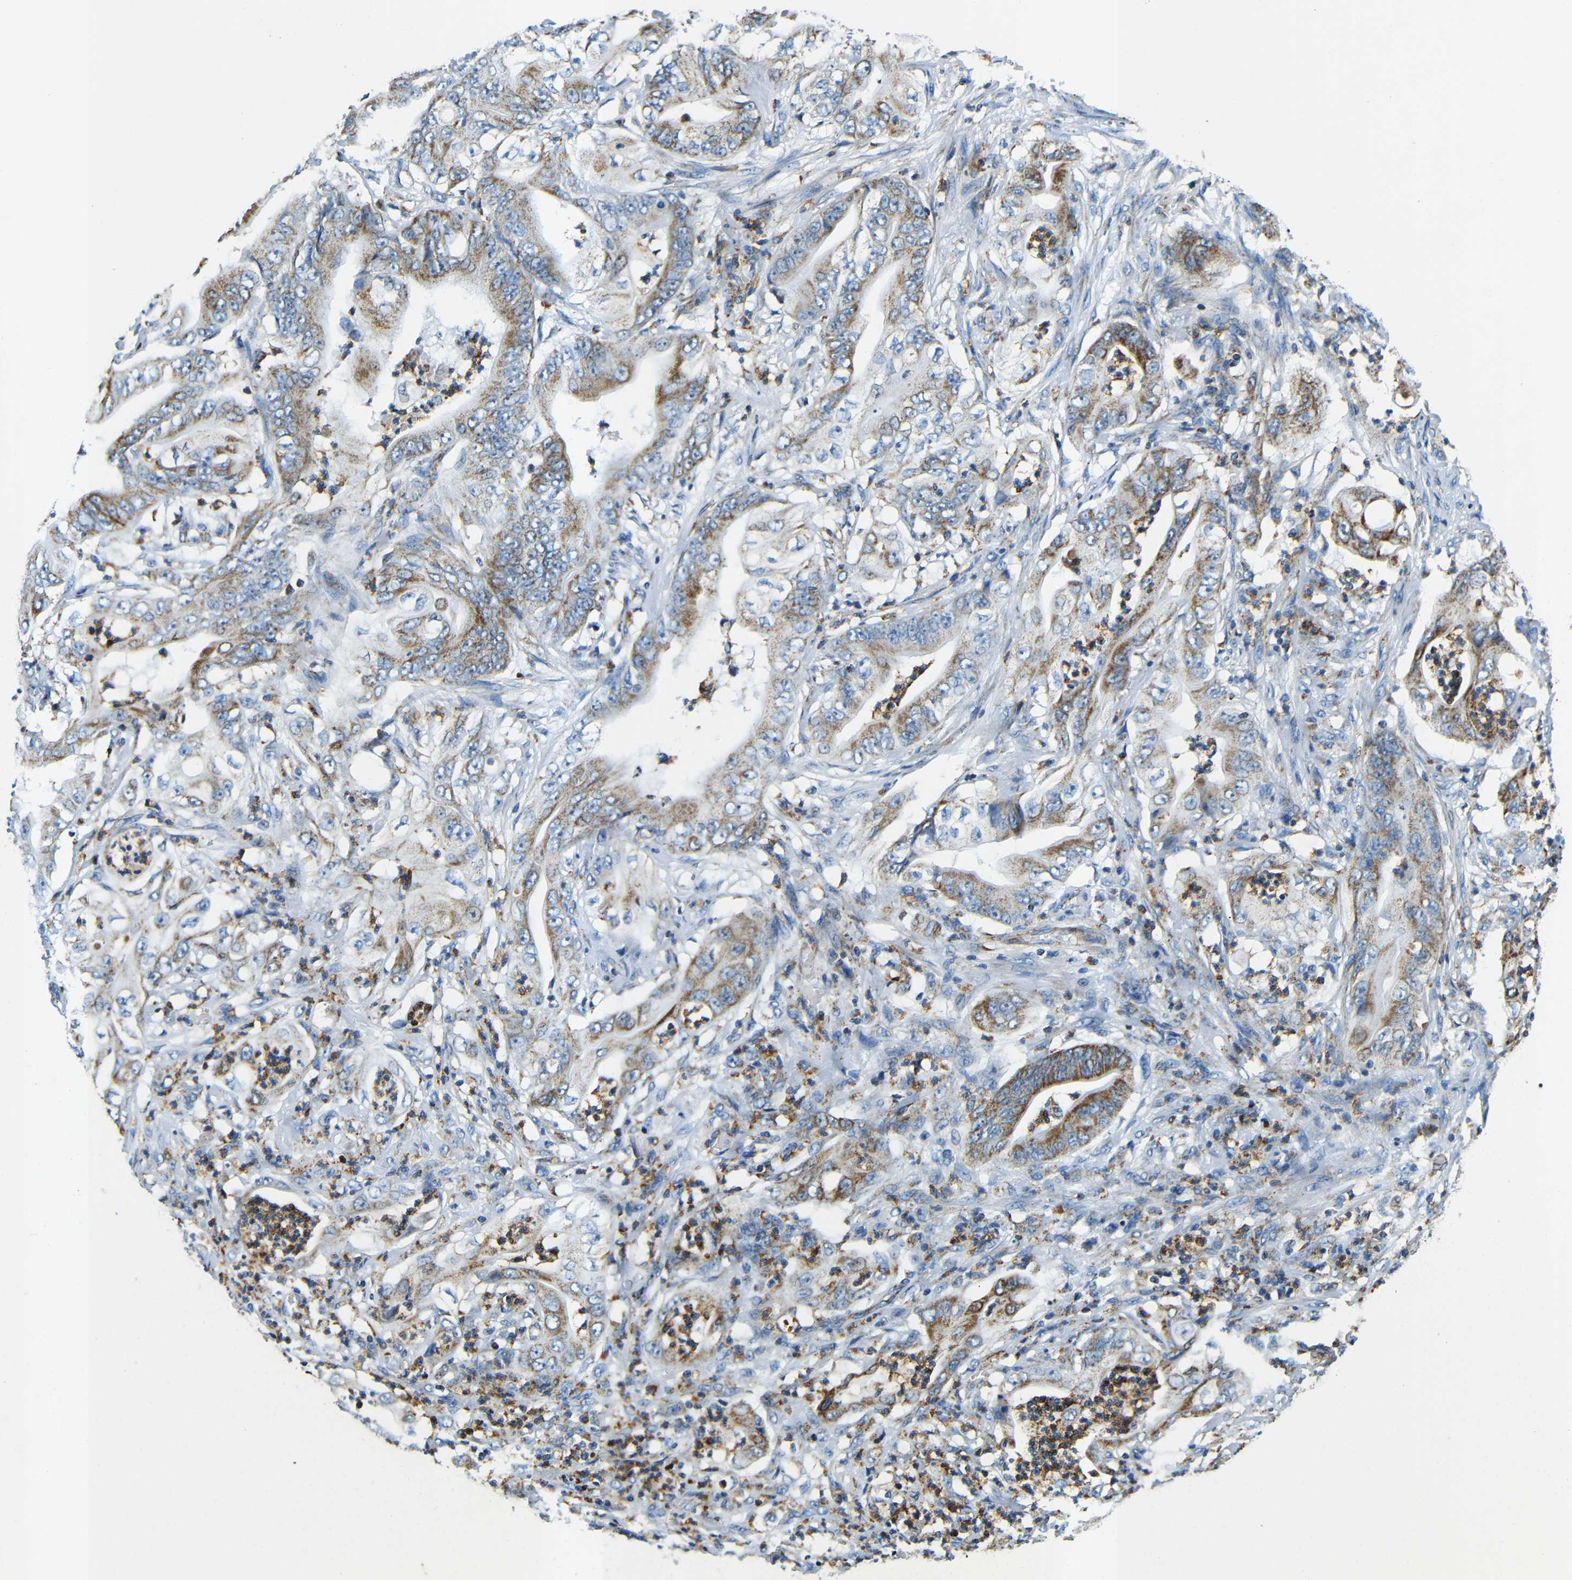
{"staining": {"intensity": "moderate", "quantity": "25%-75%", "location": "cytoplasmic/membranous"}, "tissue": "stomach cancer", "cell_type": "Tumor cells", "image_type": "cancer", "snomed": [{"axis": "morphology", "description": "Adenocarcinoma, NOS"}, {"axis": "topography", "description": "Stomach"}], "caption": "Brown immunohistochemical staining in human stomach cancer (adenocarcinoma) exhibits moderate cytoplasmic/membranous staining in about 25%-75% of tumor cells.", "gene": "GALNT18", "patient": {"sex": "female", "age": 73}}